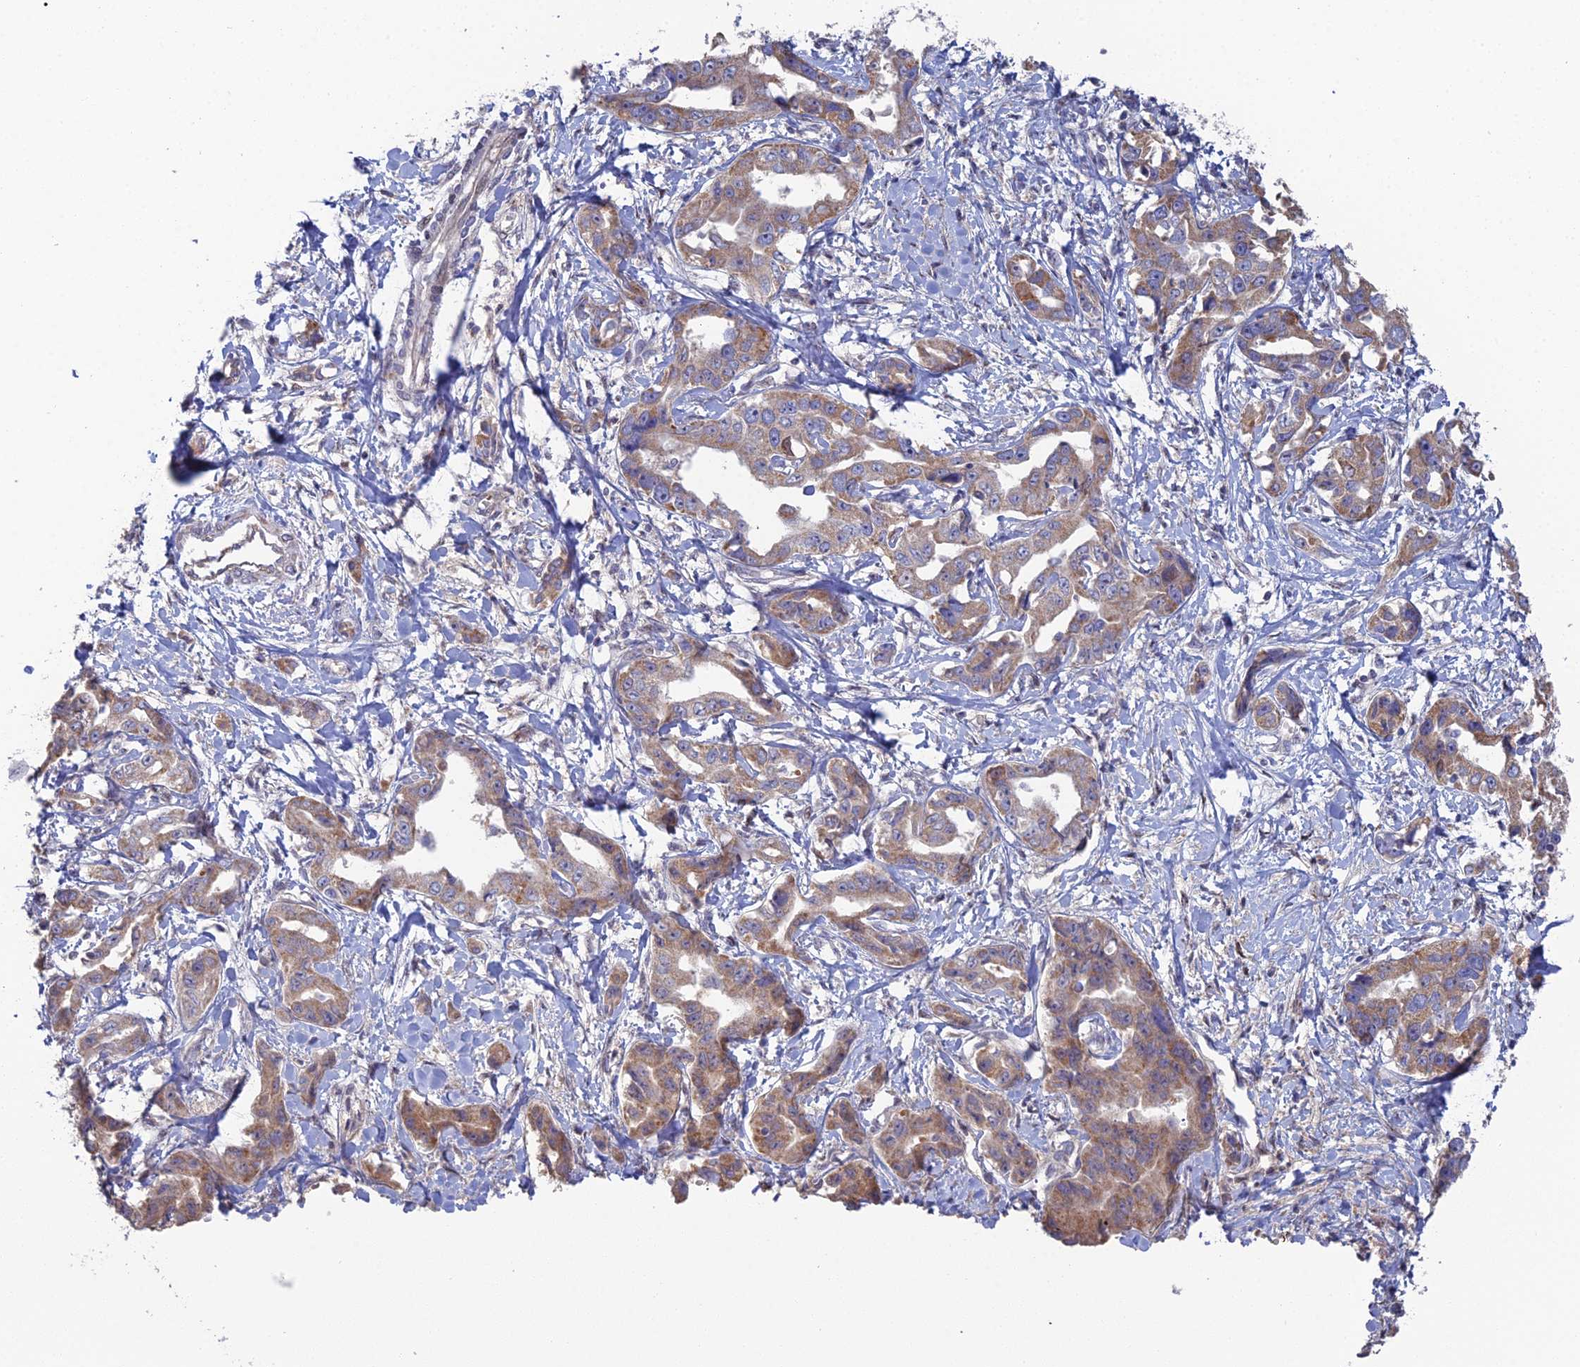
{"staining": {"intensity": "moderate", "quantity": "25%-75%", "location": "cytoplasmic/membranous"}, "tissue": "liver cancer", "cell_type": "Tumor cells", "image_type": "cancer", "snomed": [{"axis": "morphology", "description": "Cholangiocarcinoma"}, {"axis": "topography", "description": "Liver"}], "caption": "Immunohistochemistry image of human liver cancer (cholangiocarcinoma) stained for a protein (brown), which demonstrates medium levels of moderate cytoplasmic/membranous staining in about 25%-75% of tumor cells.", "gene": "ARL16", "patient": {"sex": "male", "age": 59}}